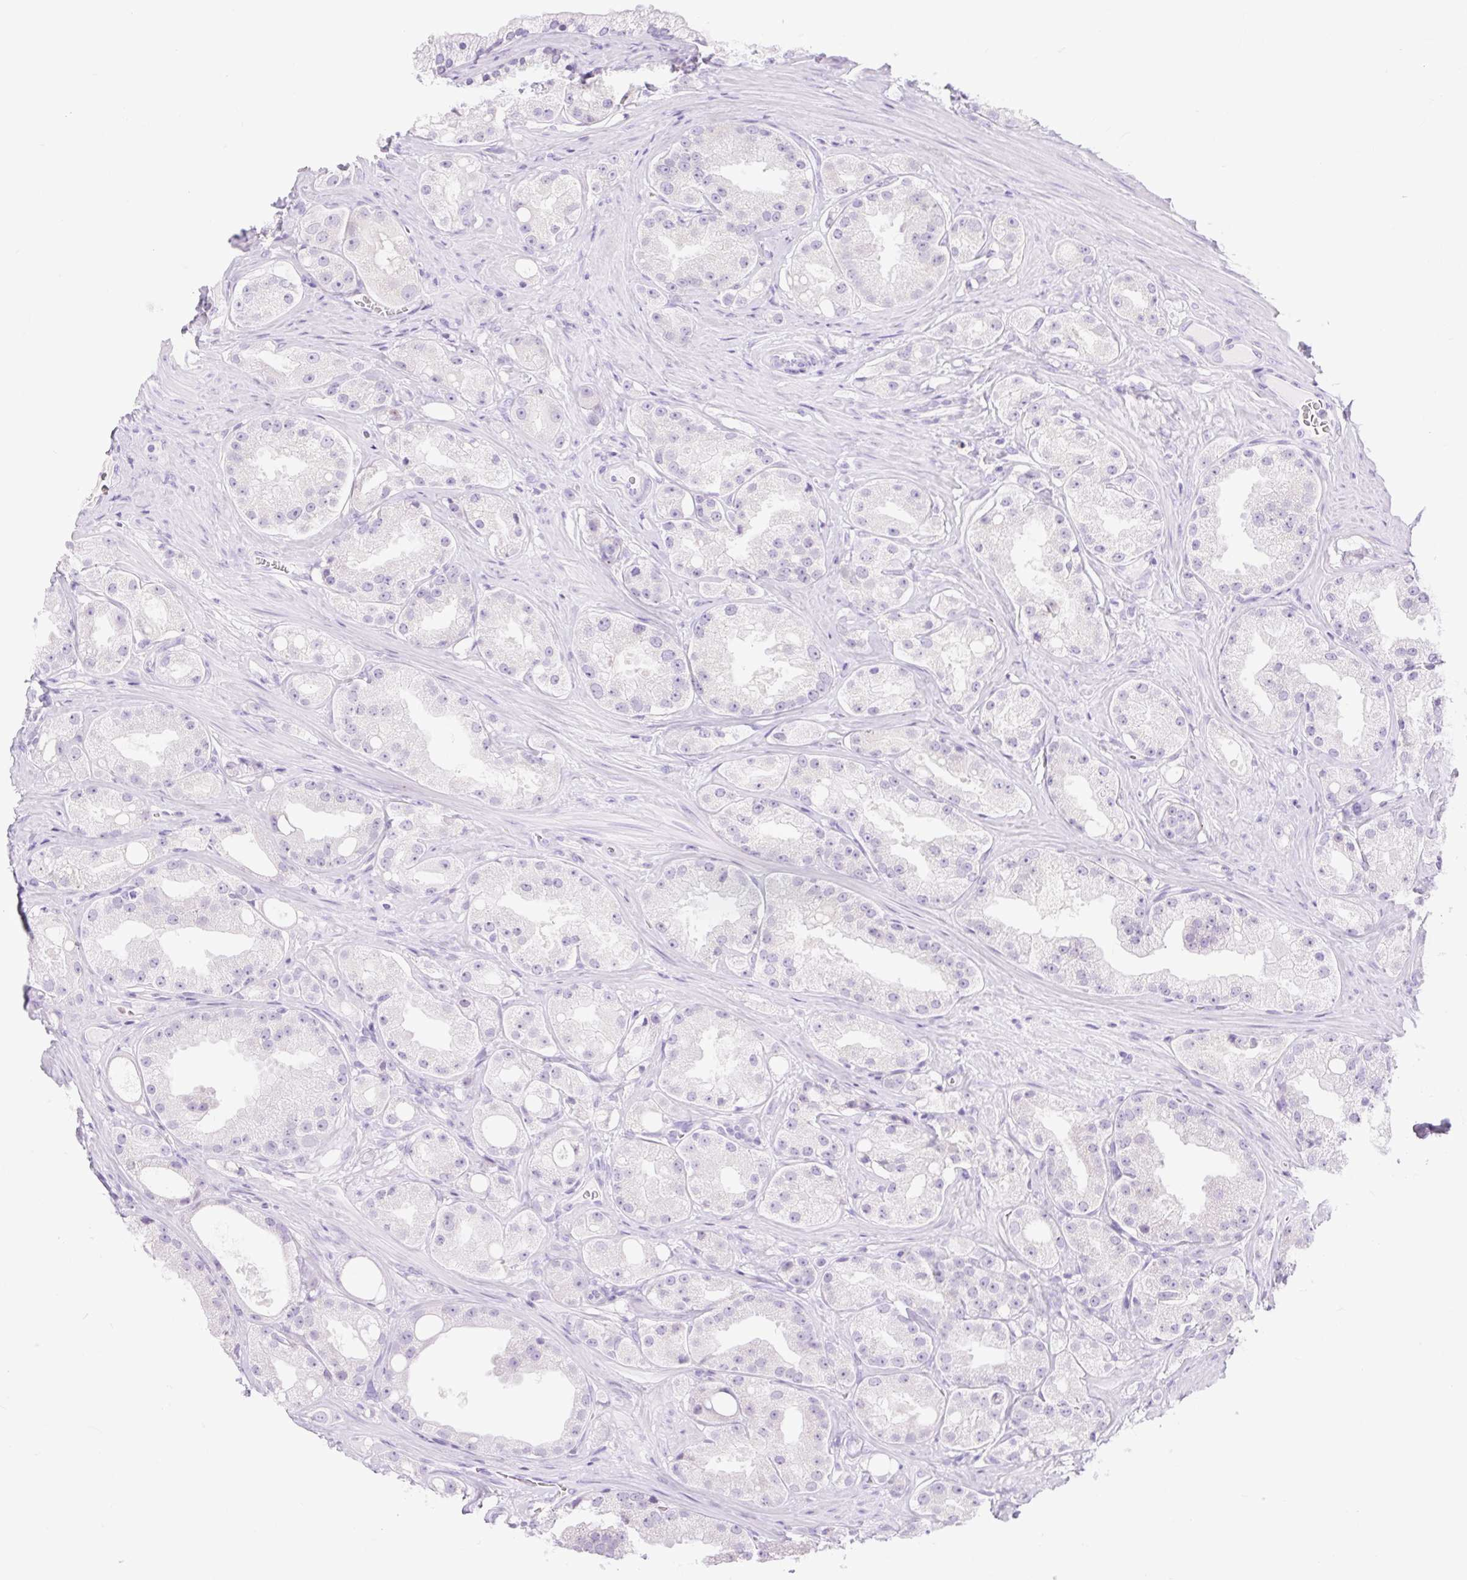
{"staining": {"intensity": "negative", "quantity": "none", "location": "none"}, "tissue": "prostate cancer", "cell_type": "Tumor cells", "image_type": "cancer", "snomed": [{"axis": "morphology", "description": "Adenocarcinoma, High grade"}, {"axis": "topography", "description": "Prostate"}], "caption": "An image of high-grade adenocarcinoma (prostate) stained for a protein demonstrates no brown staining in tumor cells.", "gene": "SLC25A40", "patient": {"sex": "male", "age": 66}}